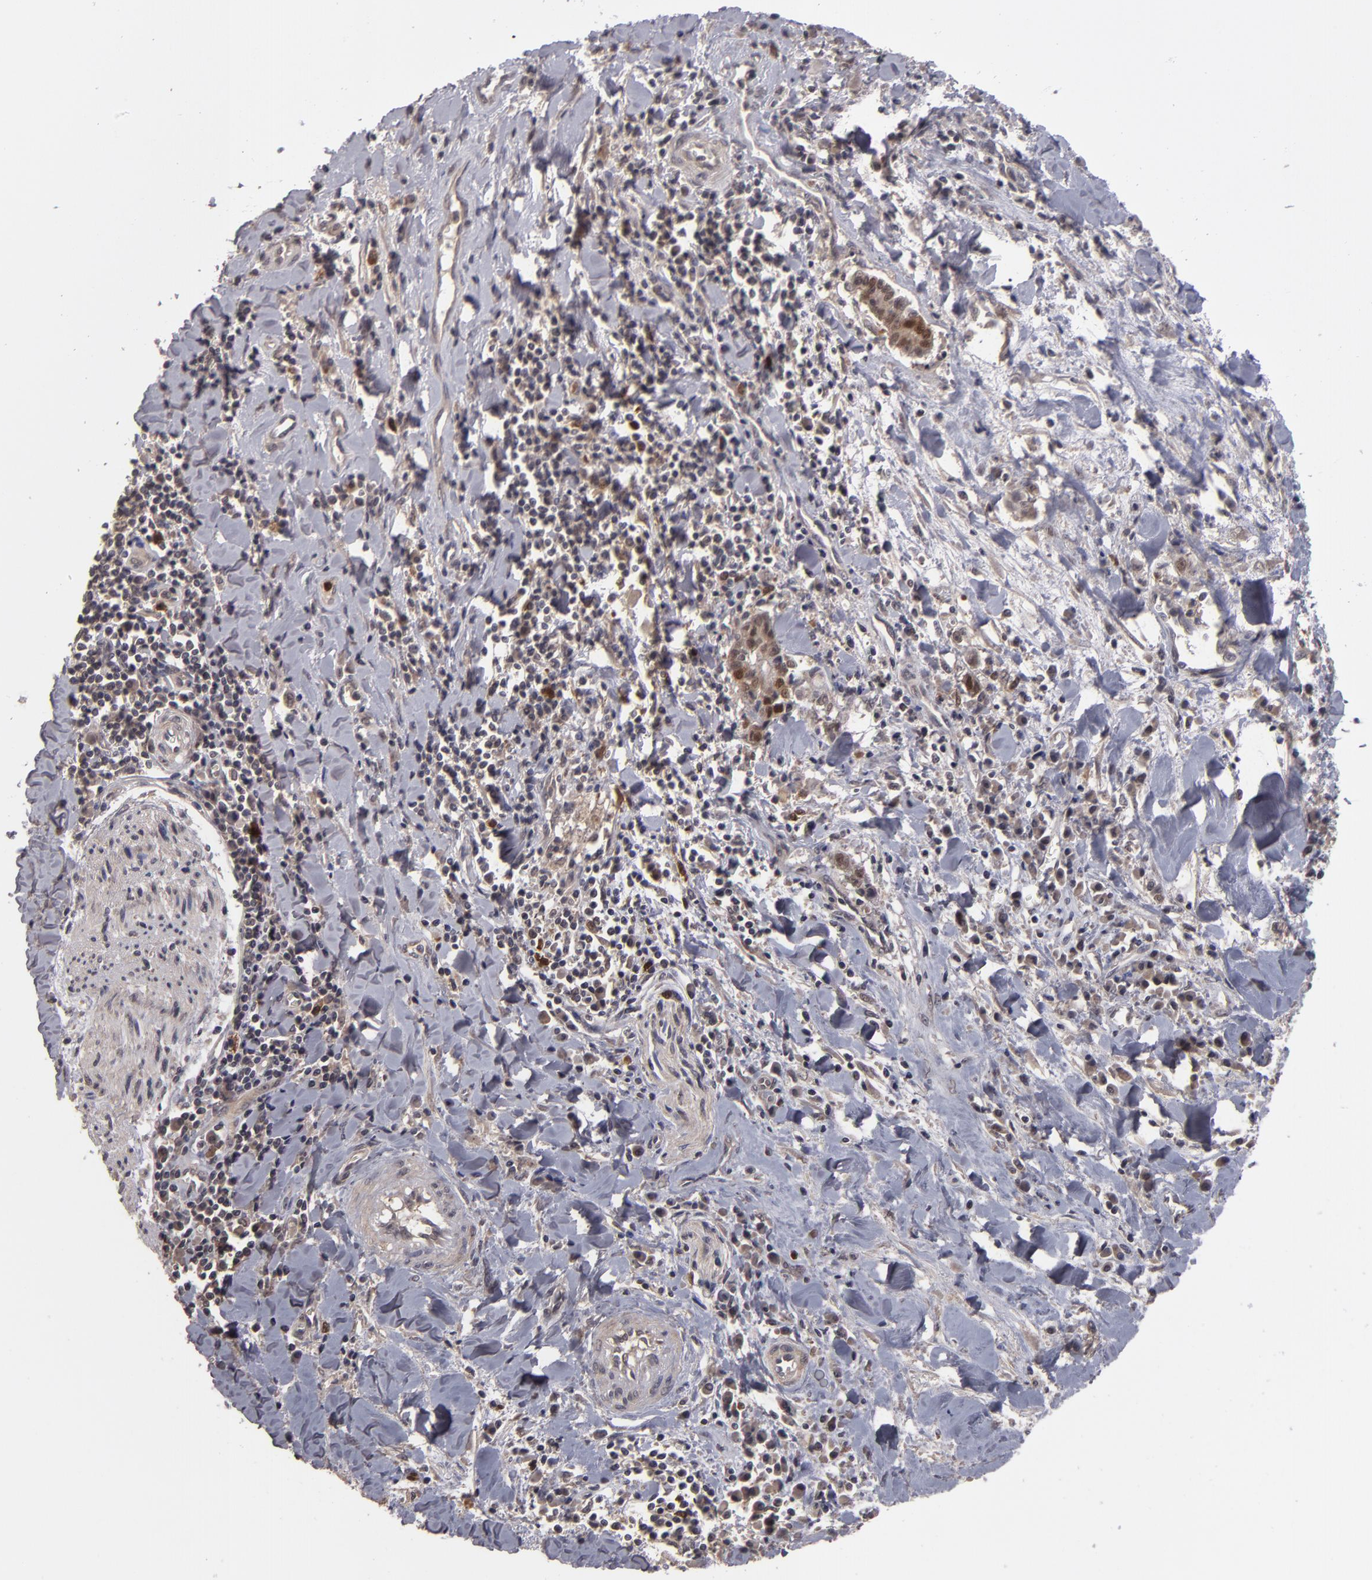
{"staining": {"intensity": "moderate", "quantity": ">75%", "location": "cytoplasmic/membranous"}, "tissue": "liver cancer", "cell_type": "Tumor cells", "image_type": "cancer", "snomed": [{"axis": "morphology", "description": "Cholangiocarcinoma"}, {"axis": "topography", "description": "Liver"}], "caption": "The micrograph shows immunohistochemical staining of cholangiocarcinoma (liver). There is moderate cytoplasmic/membranous positivity is present in approximately >75% of tumor cells.", "gene": "TYMS", "patient": {"sex": "male", "age": 57}}